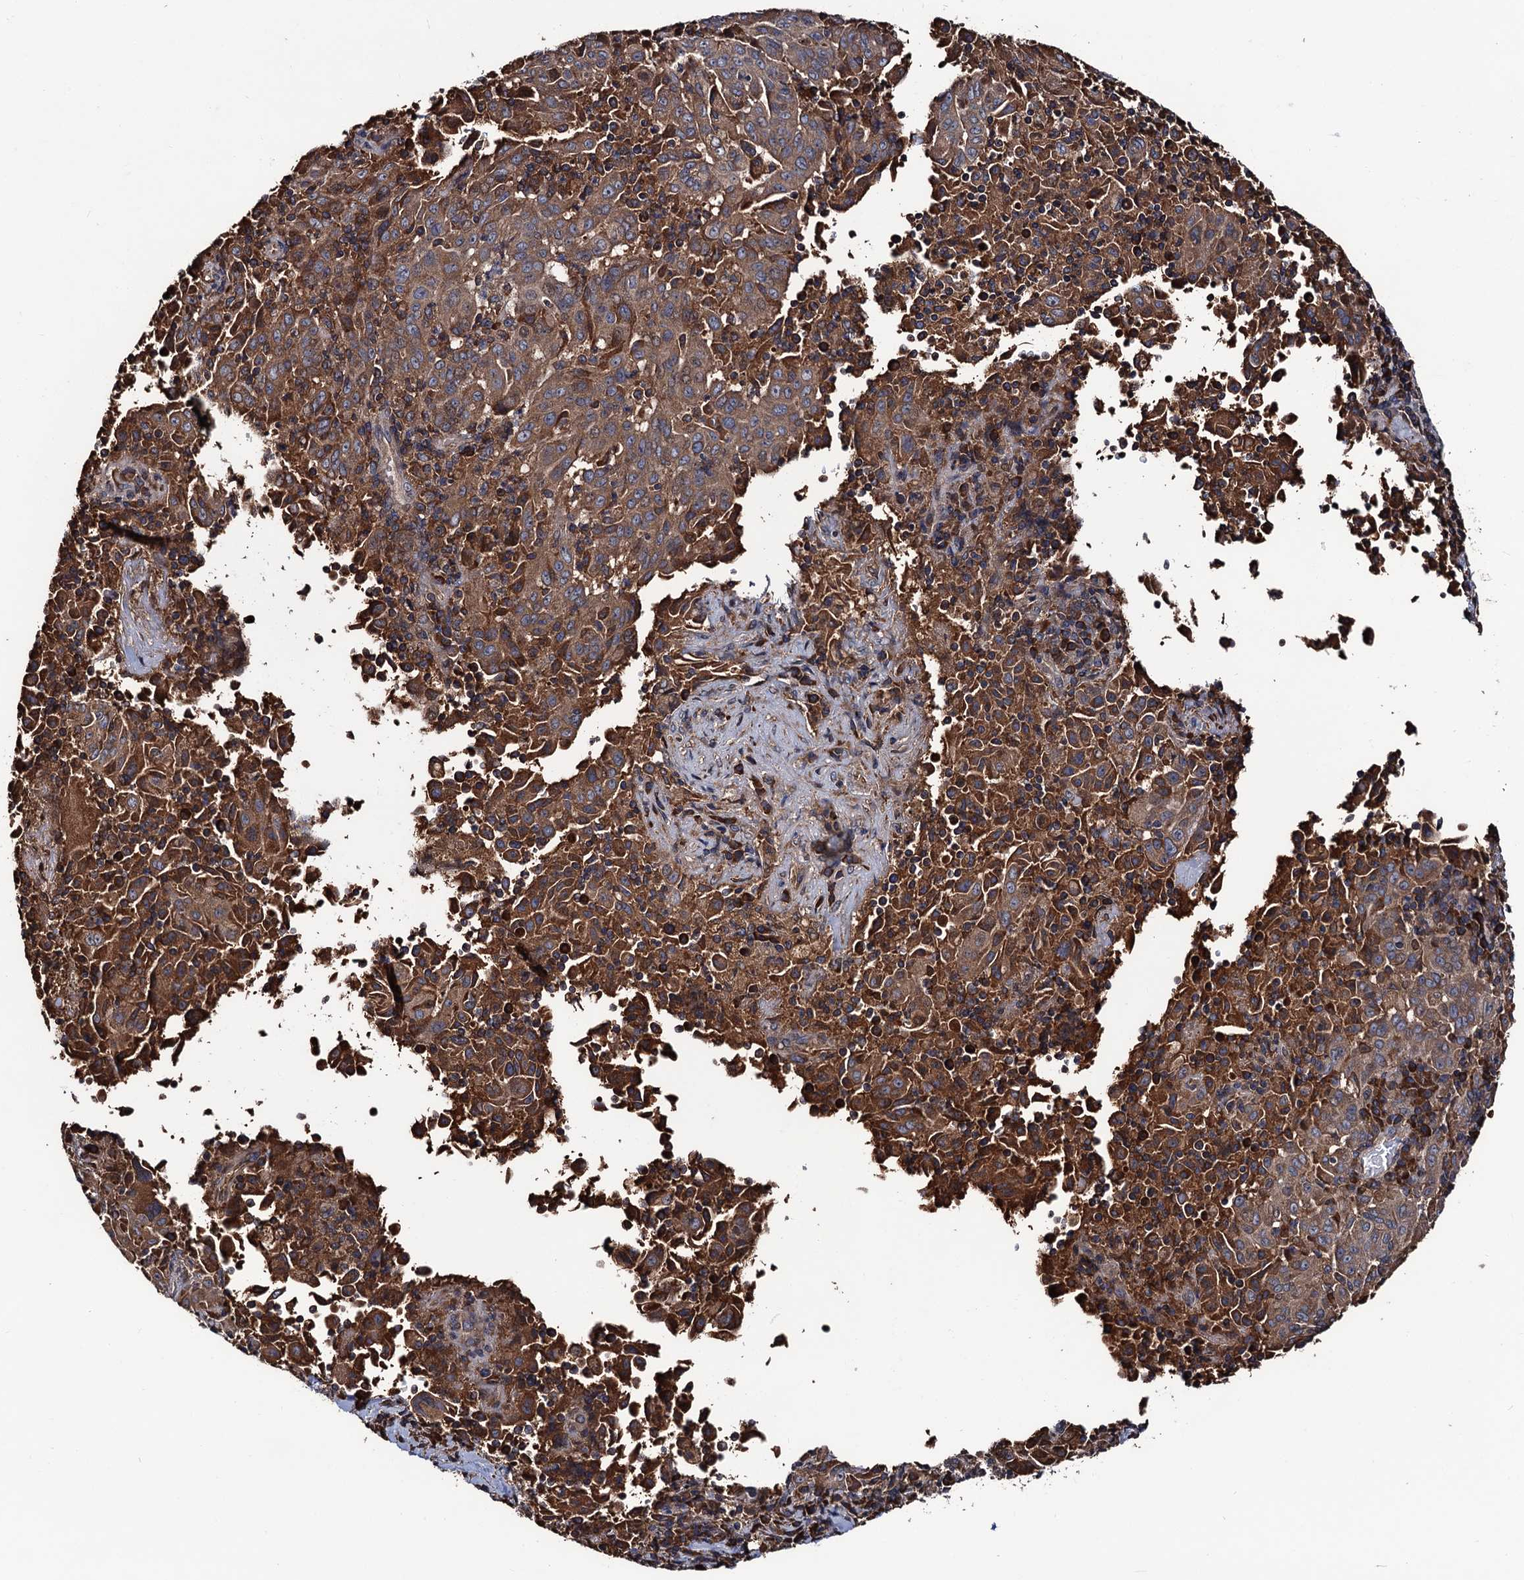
{"staining": {"intensity": "moderate", "quantity": ">75%", "location": "cytoplasmic/membranous"}, "tissue": "pancreatic cancer", "cell_type": "Tumor cells", "image_type": "cancer", "snomed": [{"axis": "morphology", "description": "Adenocarcinoma, NOS"}, {"axis": "topography", "description": "Pancreas"}], "caption": "Human pancreatic cancer (adenocarcinoma) stained for a protein (brown) reveals moderate cytoplasmic/membranous positive expression in approximately >75% of tumor cells.", "gene": "RGS11", "patient": {"sex": "male", "age": 63}}